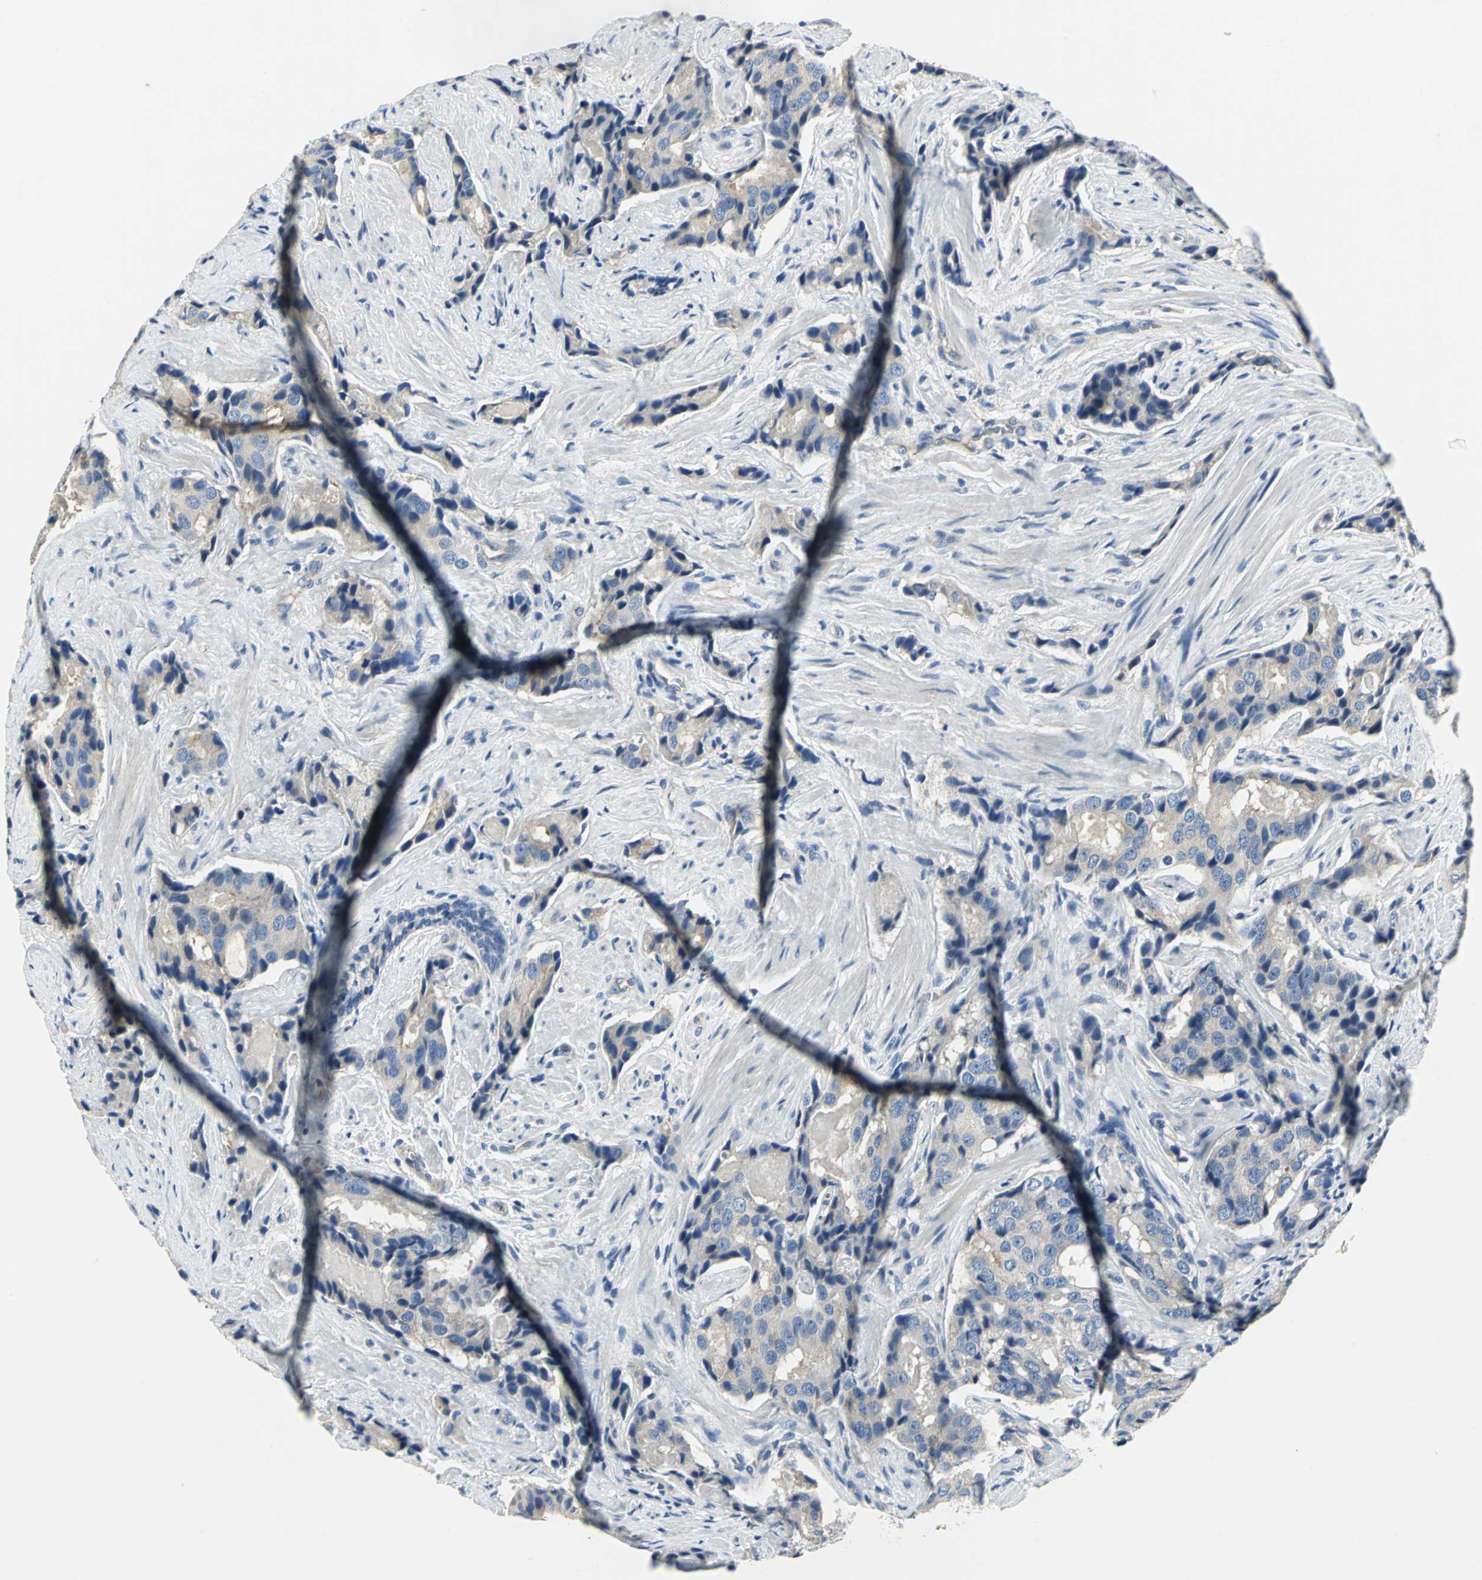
{"staining": {"intensity": "weak", "quantity": "<25%", "location": "cytoplasmic/membranous"}, "tissue": "prostate cancer", "cell_type": "Tumor cells", "image_type": "cancer", "snomed": [{"axis": "morphology", "description": "Adenocarcinoma, High grade"}, {"axis": "topography", "description": "Prostate"}], "caption": "The histopathology image reveals no significant expression in tumor cells of prostate cancer. (DAB (3,3'-diaminobenzidine) immunohistochemistry (IHC), high magnification).", "gene": "RIPOR1", "patient": {"sex": "male", "age": 58}}